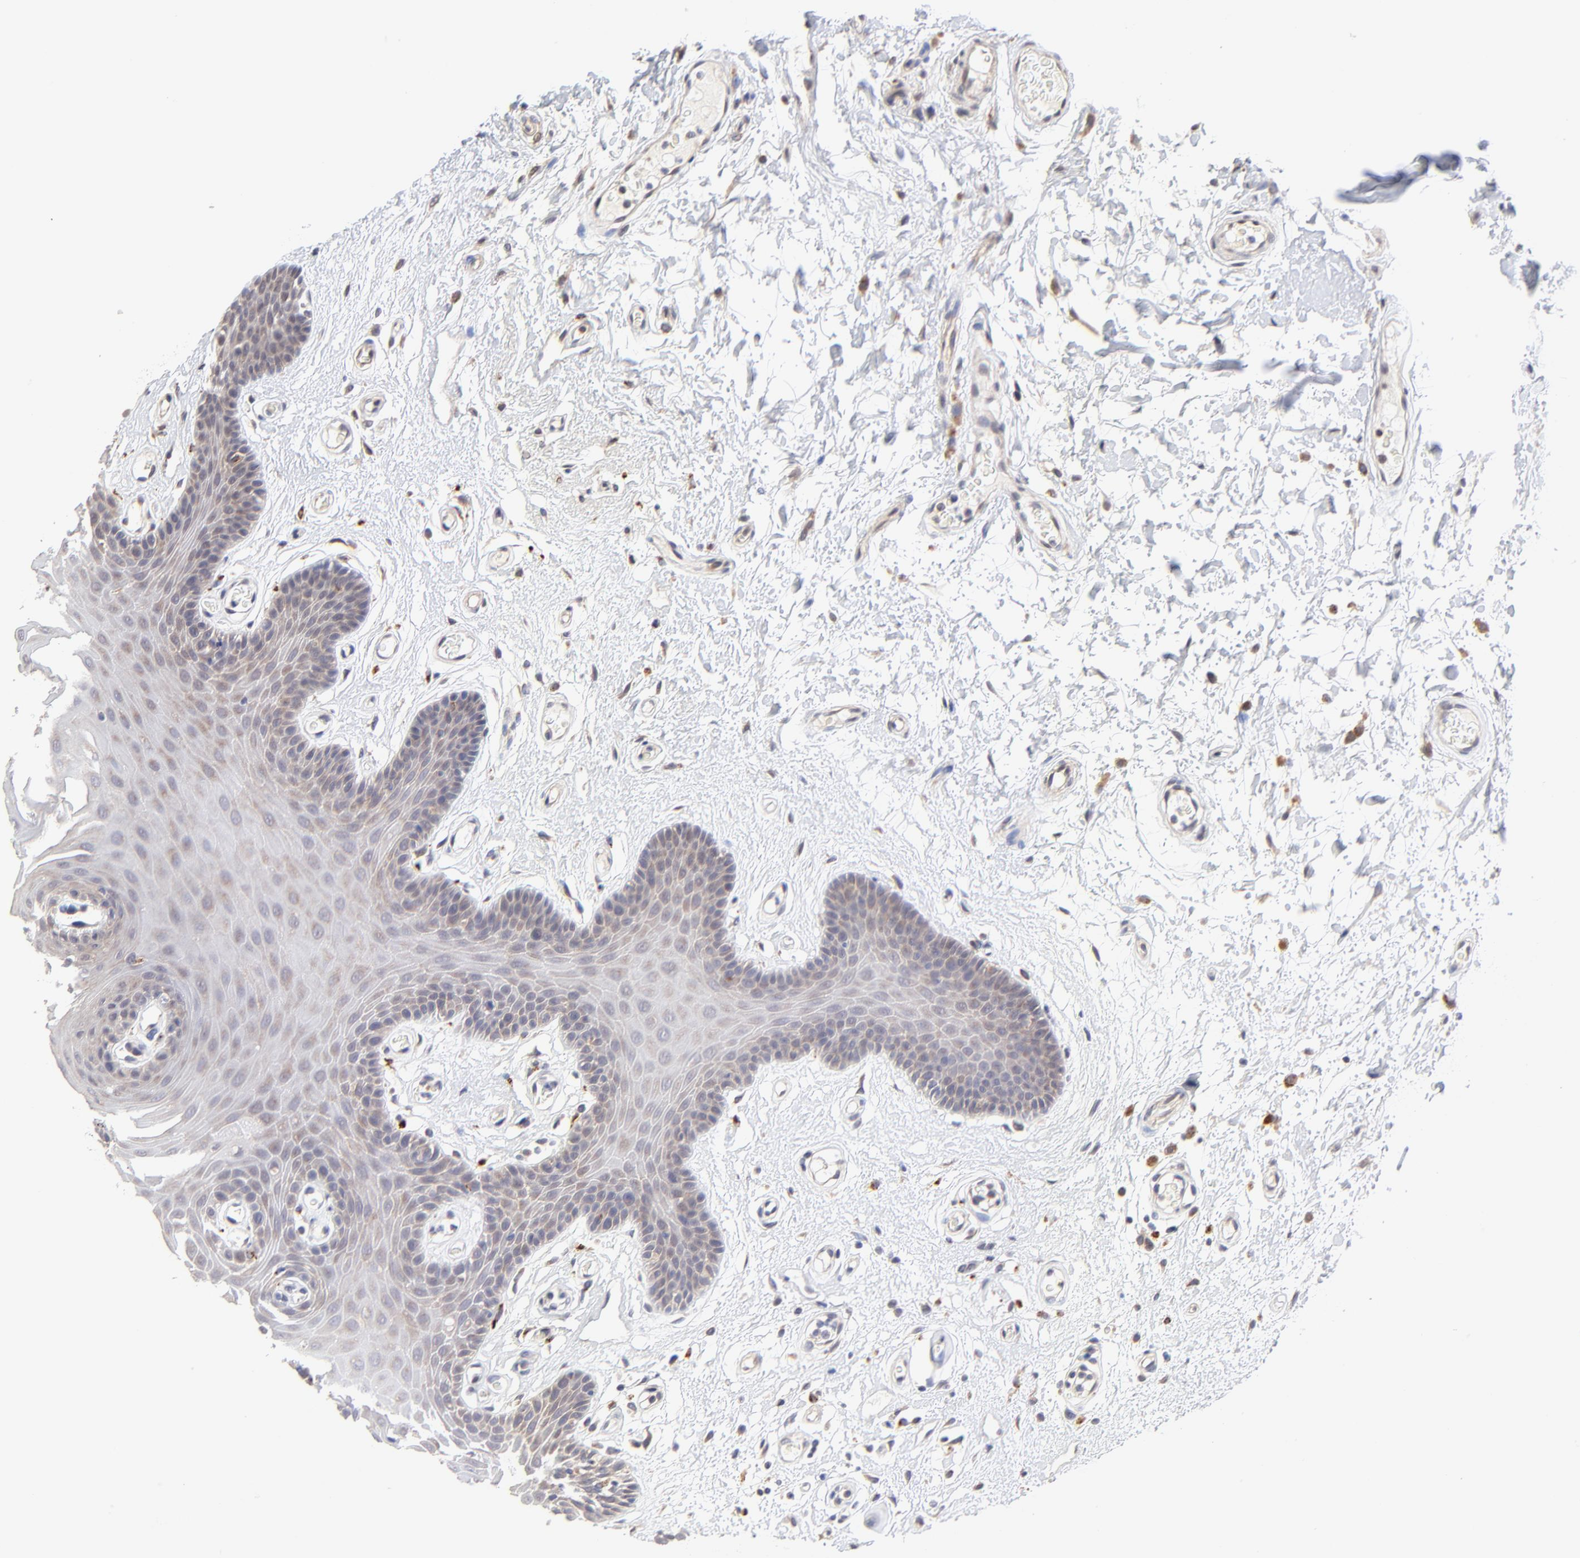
{"staining": {"intensity": "weak", "quantity": "25%-75%", "location": "cytoplasmic/membranous"}, "tissue": "oral mucosa", "cell_type": "Squamous epithelial cells", "image_type": "normal", "snomed": [{"axis": "morphology", "description": "Normal tissue, NOS"}, {"axis": "morphology", "description": "Squamous cell carcinoma, NOS"}, {"axis": "topography", "description": "Skeletal muscle"}, {"axis": "topography", "description": "Oral tissue"}, {"axis": "topography", "description": "Head-Neck"}], "caption": "IHC (DAB) staining of benign oral mucosa exhibits weak cytoplasmic/membranous protein staining in about 25%-75% of squamous epithelial cells.", "gene": "PDE4B", "patient": {"sex": "male", "age": 71}}